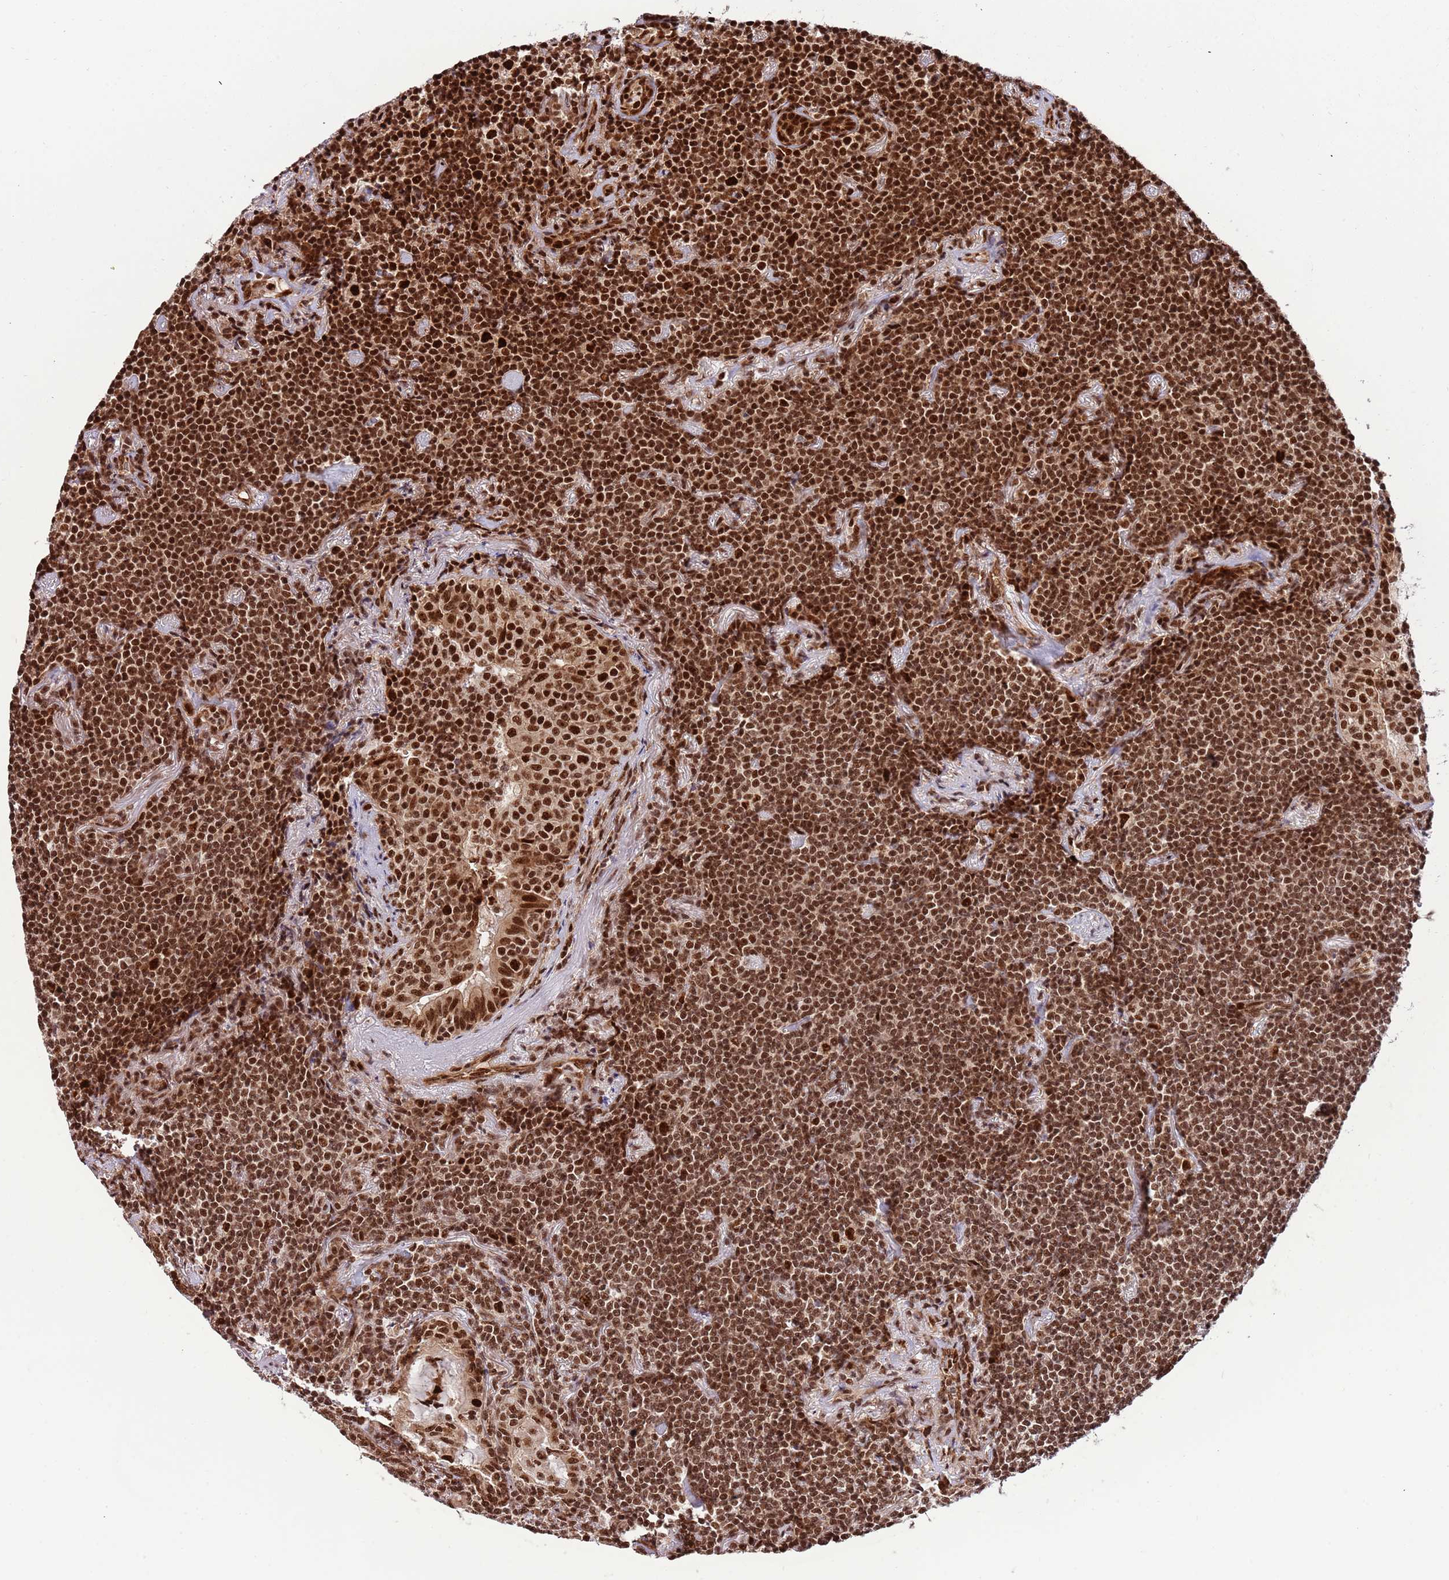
{"staining": {"intensity": "strong", "quantity": ">75%", "location": "nuclear"}, "tissue": "lymphoma", "cell_type": "Tumor cells", "image_type": "cancer", "snomed": [{"axis": "morphology", "description": "Malignant lymphoma, non-Hodgkin's type, Low grade"}, {"axis": "topography", "description": "Lung"}], "caption": "Protein staining shows strong nuclear staining in about >75% of tumor cells in lymphoma. (DAB = brown stain, brightfield microscopy at high magnification).", "gene": "RIF1", "patient": {"sex": "female", "age": 71}}